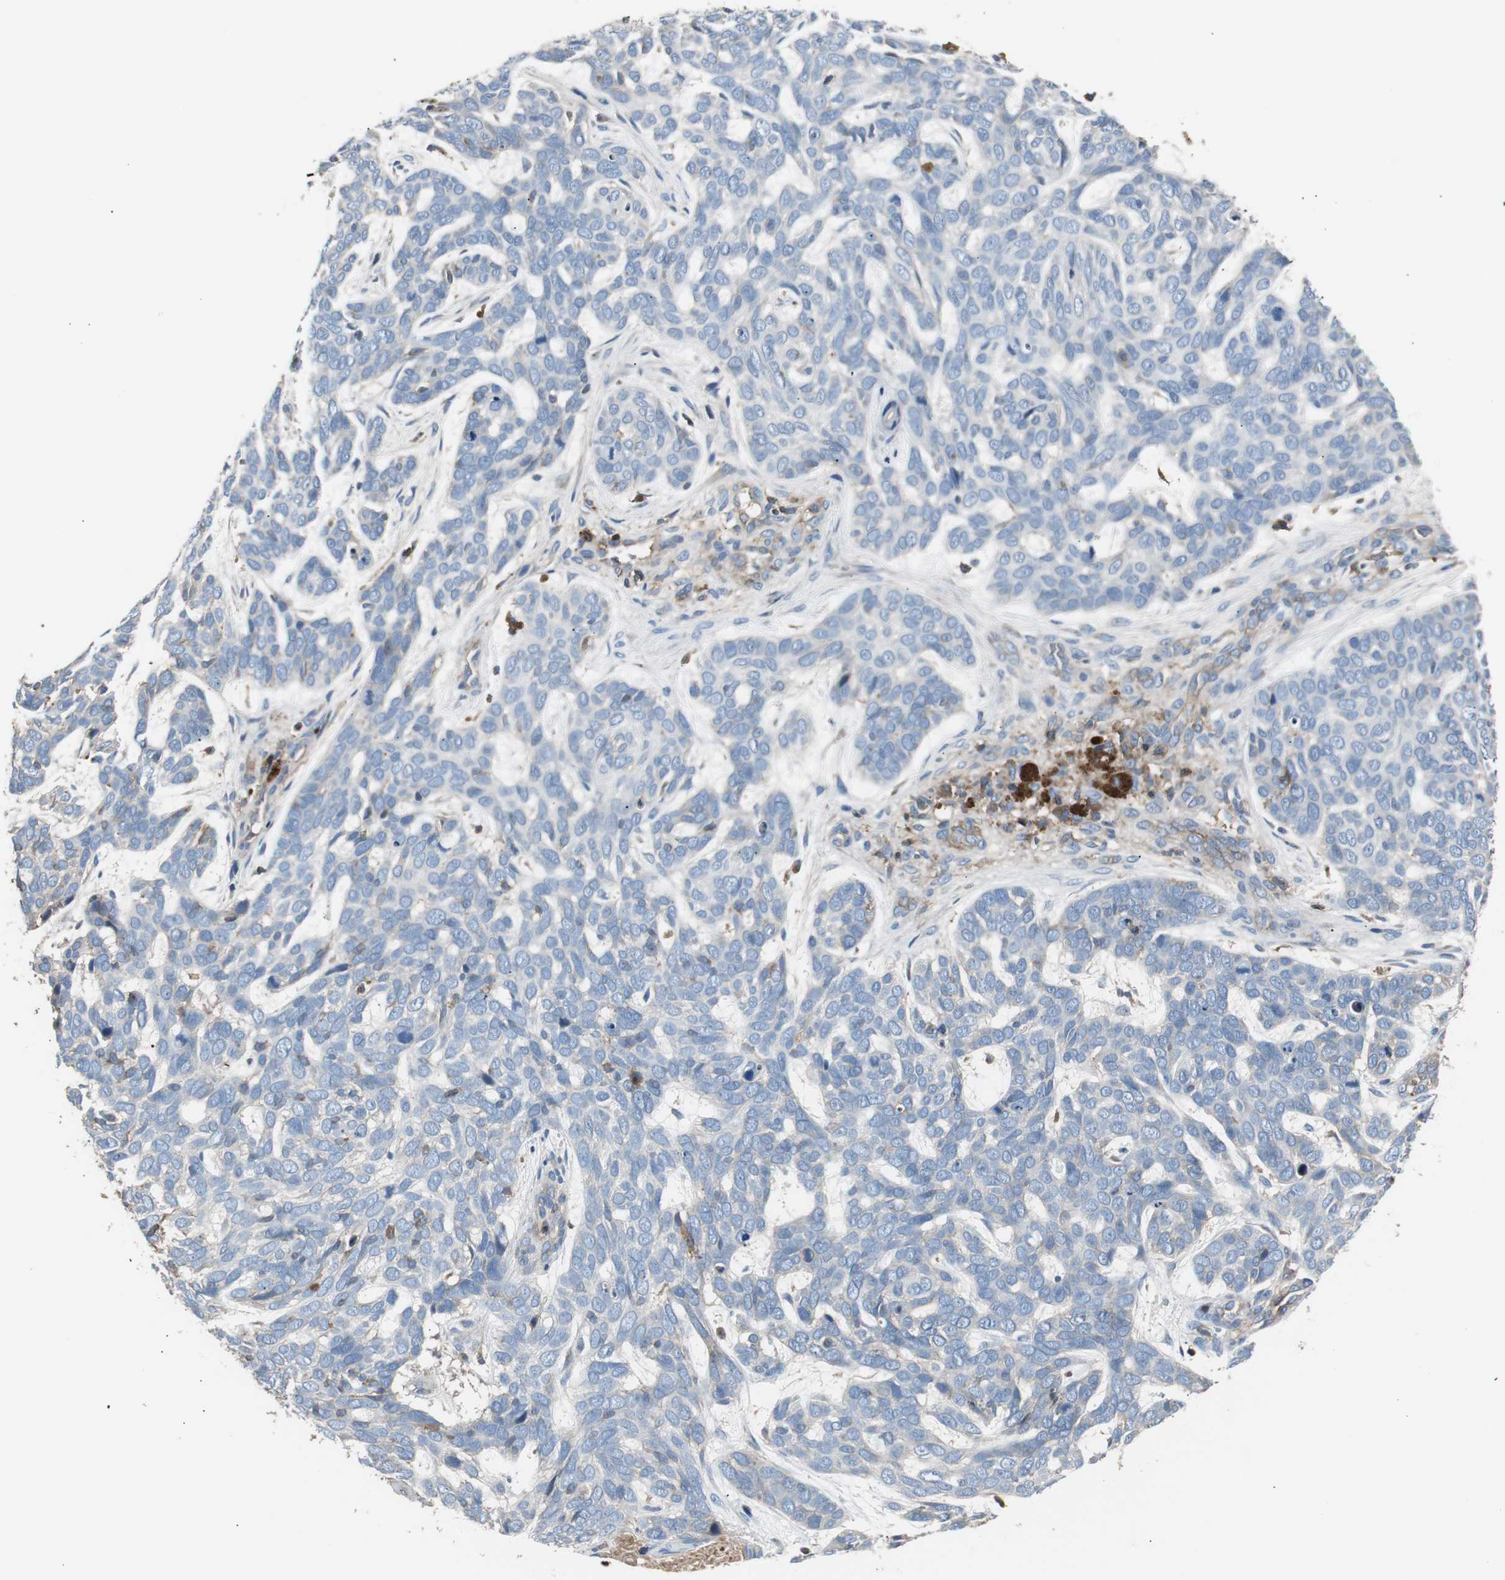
{"staining": {"intensity": "moderate", "quantity": "25%-75%", "location": "cytoplasmic/membranous"}, "tissue": "skin cancer", "cell_type": "Tumor cells", "image_type": "cancer", "snomed": [{"axis": "morphology", "description": "Basal cell carcinoma"}, {"axis": "topography", "description": "Skin"}], "caption": "Human basal cell carcinoma (skin) stained with a brown dye shows moderate cytoplasmic/membranous positive staining in approximately 25%-75% of tumor cells.", "gene": "B2M", "patient": {"sex": "male", "age": 87}}